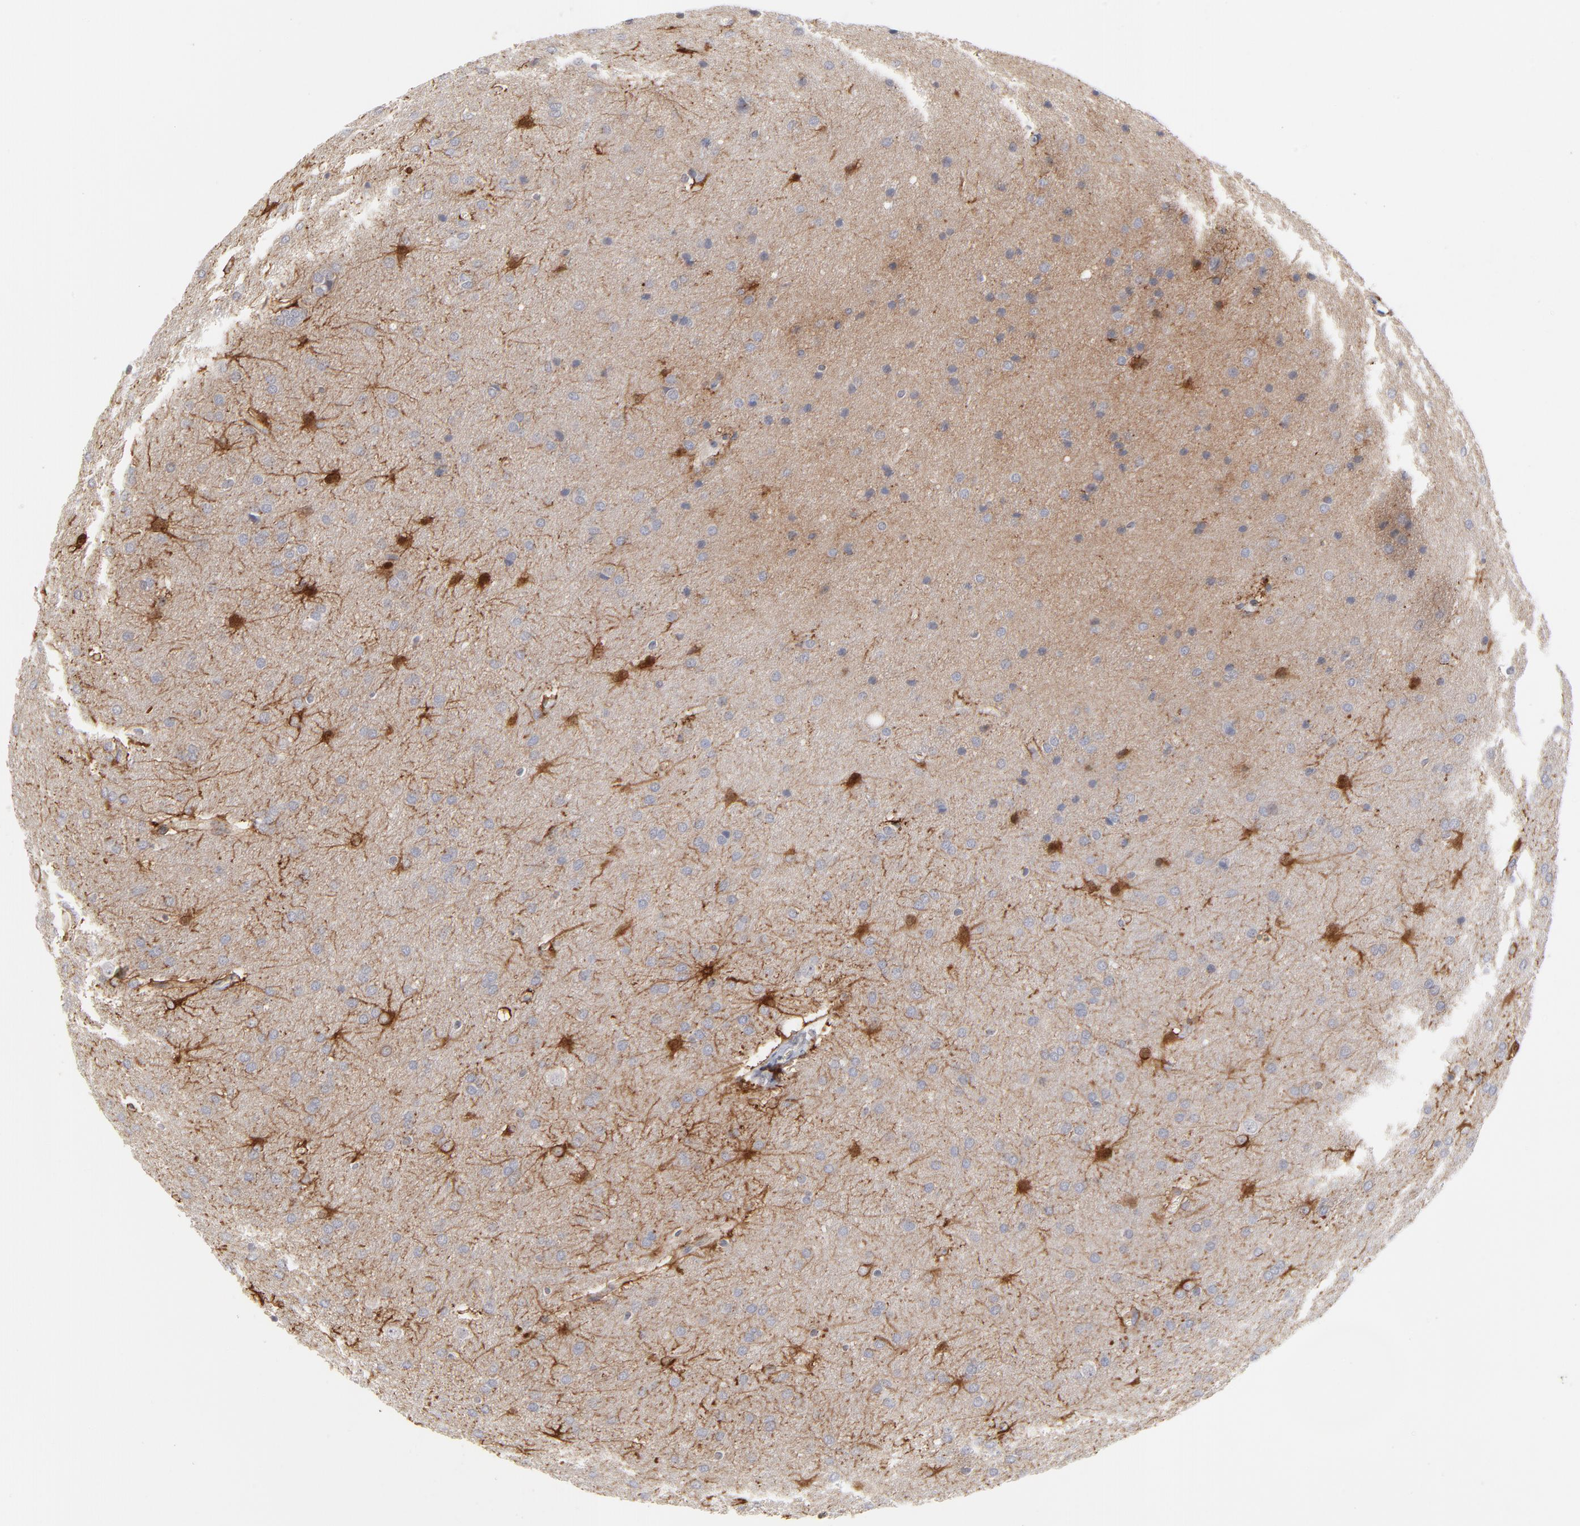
{"staining": {"intensity": "negative", "quantity": "none", "location": "none"}, "tissue": "glioma", "cell_type": "Tumor cells", "image_type": "cancer", "snomed": [{"axis": "morphology", "description": "Glioma, malignant, Low grade"}, {"axis": "topography", "description": "Brain"}], "caption": "High magnification brightfield microscopy of glioma stained with DAB (3,3'-diaminobenzidine) (brown) and counterstained with hematoxylin (blue): tumor cells show no significant expression.", "gene": "AURKA", "patient": {"sex": "female", "age": 32}}